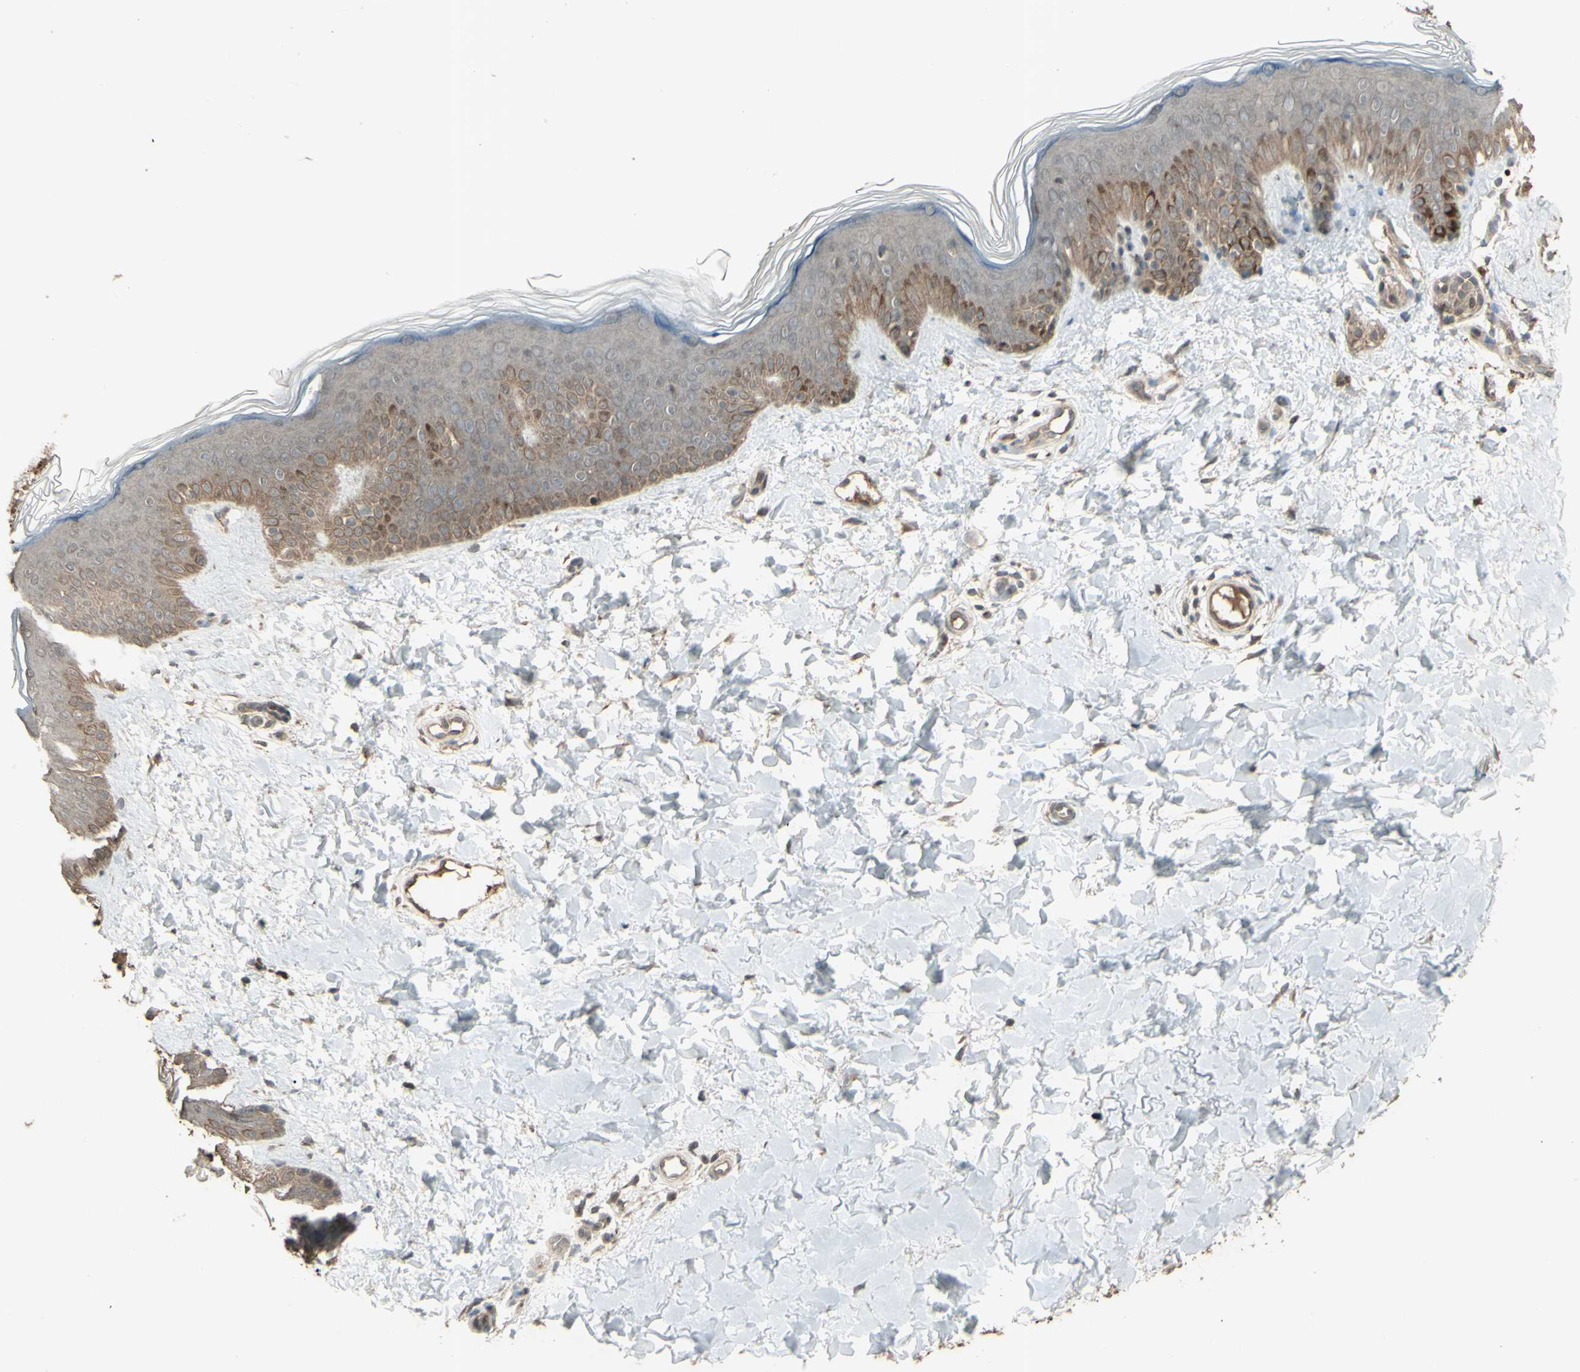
{"staining": {"intensity": "moderate", "quantity": ">75%", "location": "cytoplasmic/membranous"}, "tissue": "skin", "cell_type": "Fibroblasts", "image_type": "normal", "snomed": [{"axis": "morphology", "description": "Normal tissue, NOS"}, {"axis": "topography", "description": "Skin"}], "caption": "Skin stained with immunohistochemistry (IHC) displays moderate cytoplasmic/membranous expression in about >75% of fibroblasts.", "gene": "GNAS", "patient": {"sex": "male", "age": 16}}